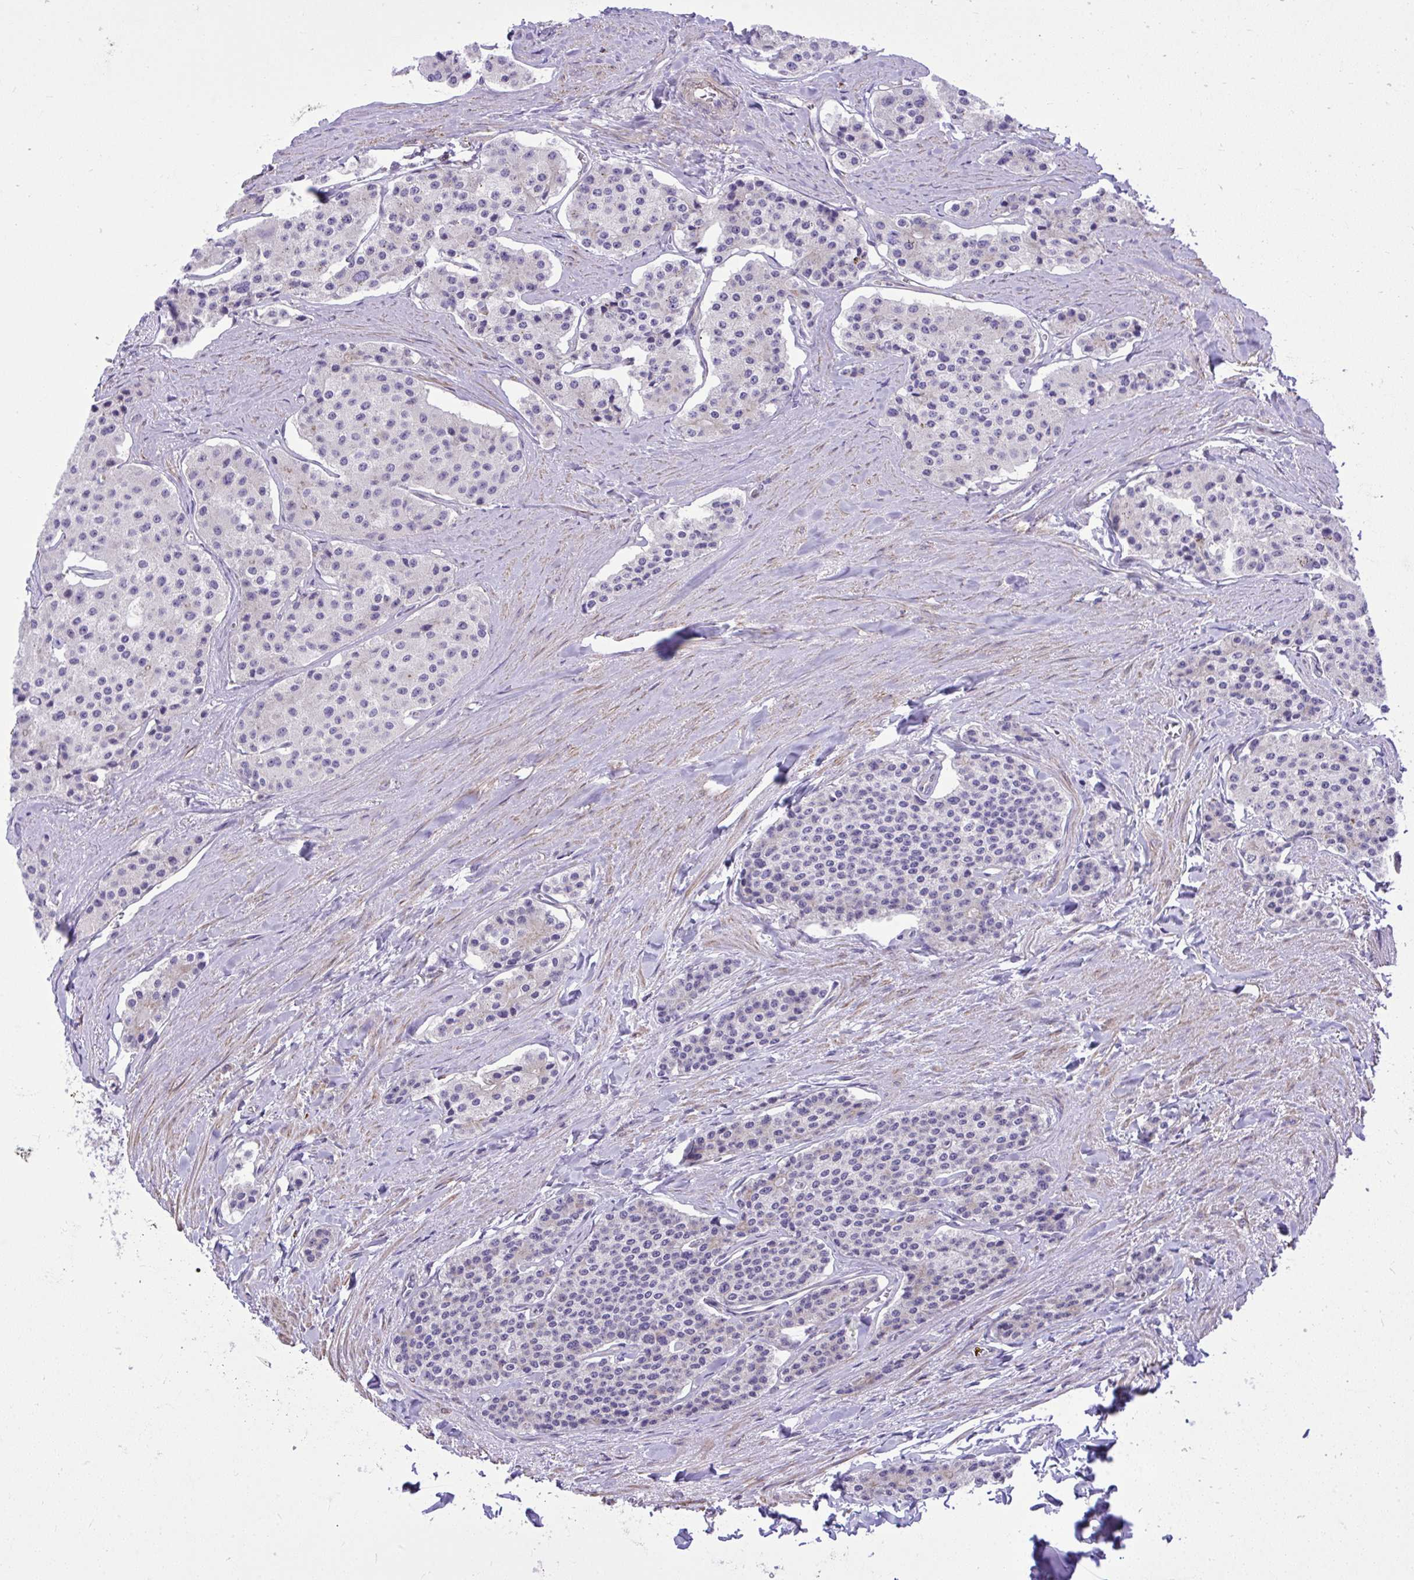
{"staining": {"intensity": "negative", "quantity": "none", "location": "none"}, "tissue": "carcinoid", "cell_type": "Tumor cells", "image_type": "cancer", "snomed": [{"axis": "morphology", "description": "Carcinoid, malignant, NOS"}, {"axis": "topography", "description": "Small intestine"}], "caption": "Immunohistochemical staining of carcinoid shows no significant positivity in tumor cells.", "gene": "GRK4", "patient": {"sex": "female", "age": 65}}